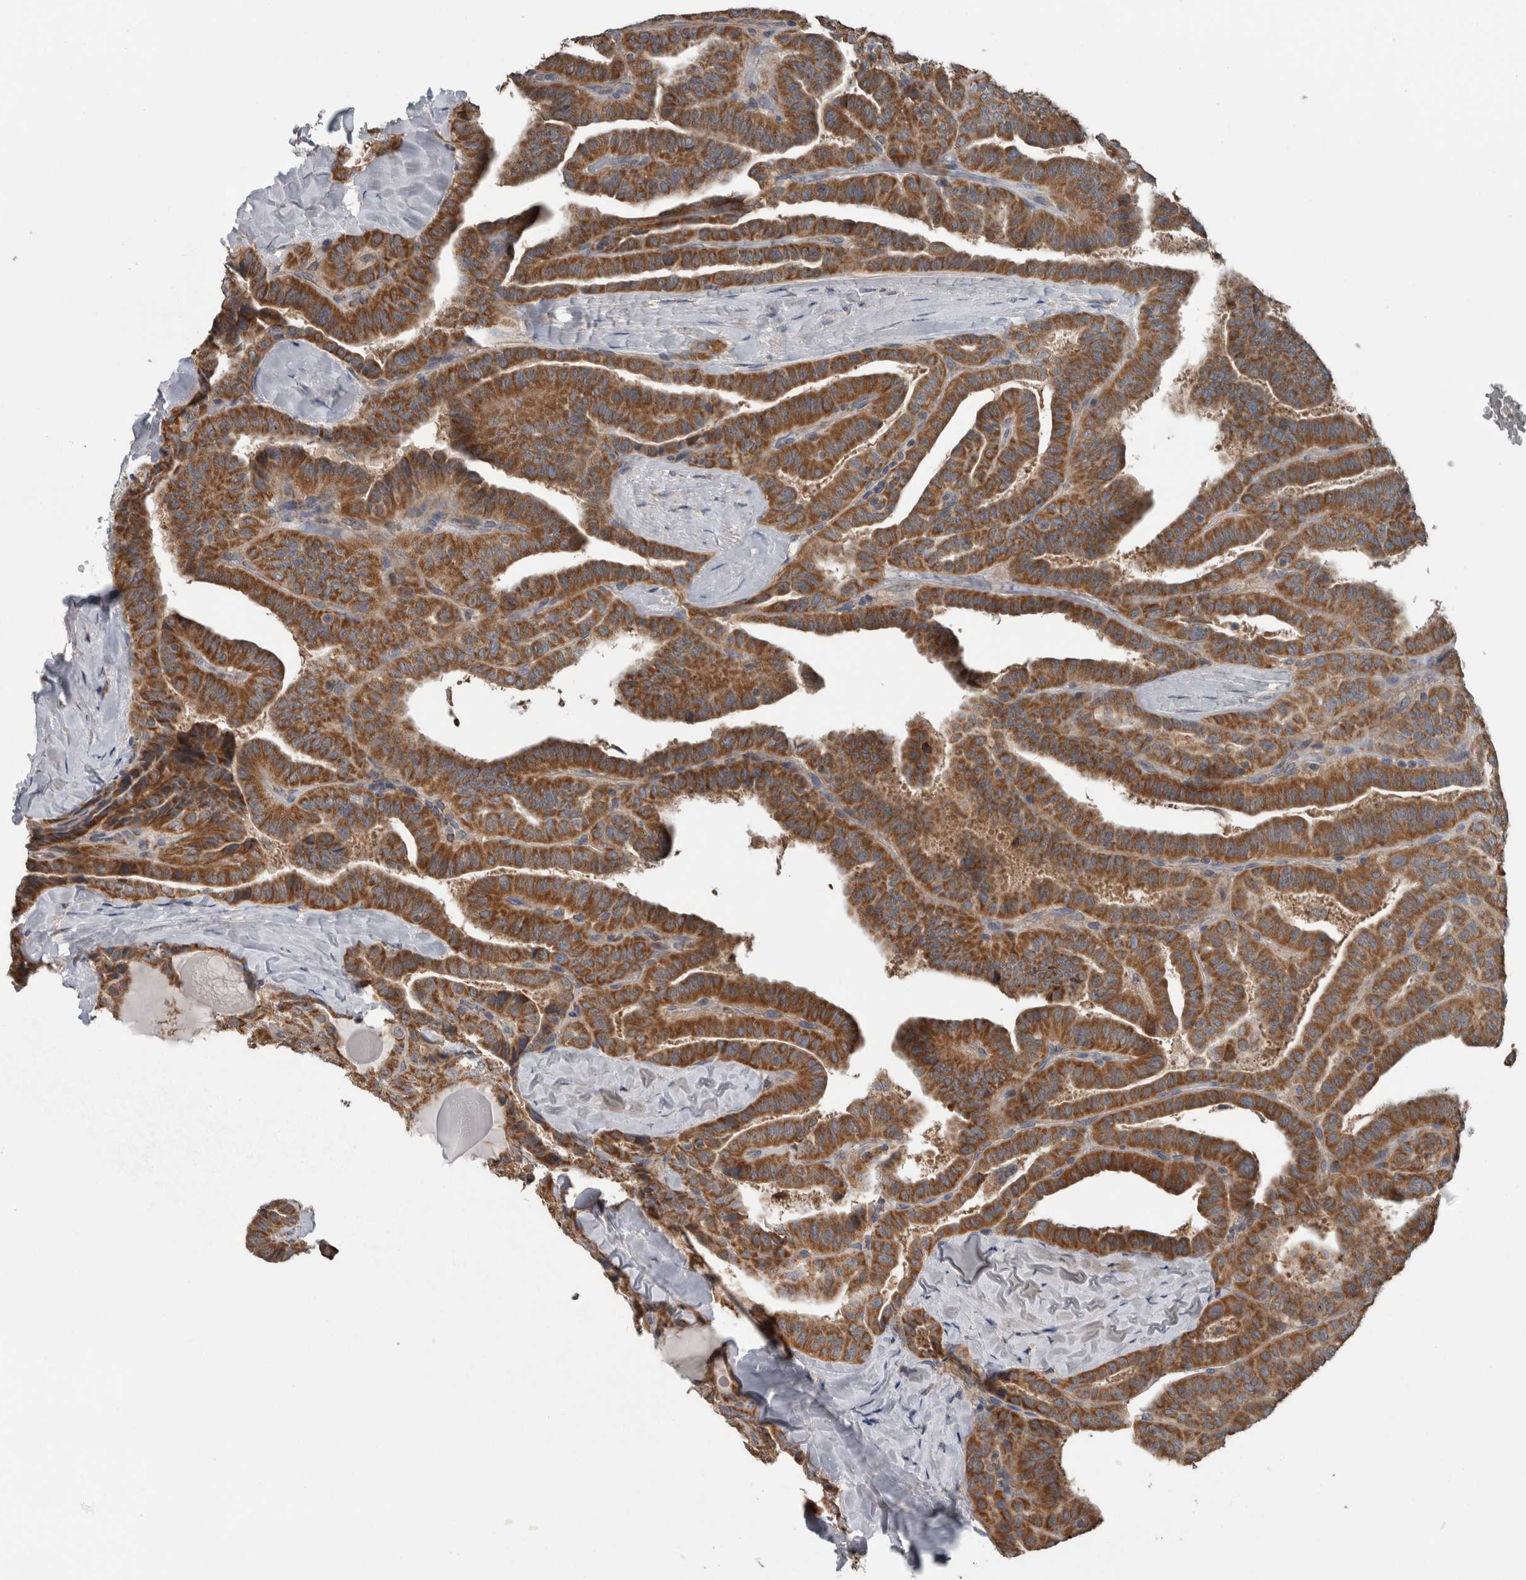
{"staining": {"intensity": "strong", "quantity": ">75%", "location": "cytoplasmic/membranous"}, "tissue": "thyroid cancer", "cell_type": "Tumor cells", "image_type": "cancer", "snomed": [{"axis": "morphology", "description": "Papillary adenocarcinoma, NOS"}, {"axis": "topography", "description": "Thyroid gland"}], "caption": "Papillary adenocarcinoma (thyroid) stained for a protein (brown) shows strong cytoplasmic/membranous positive positivity in approximately >75% of tumor cells.", "gene": "ARMC1", "patient": {"sex": "male", "age": 77}}